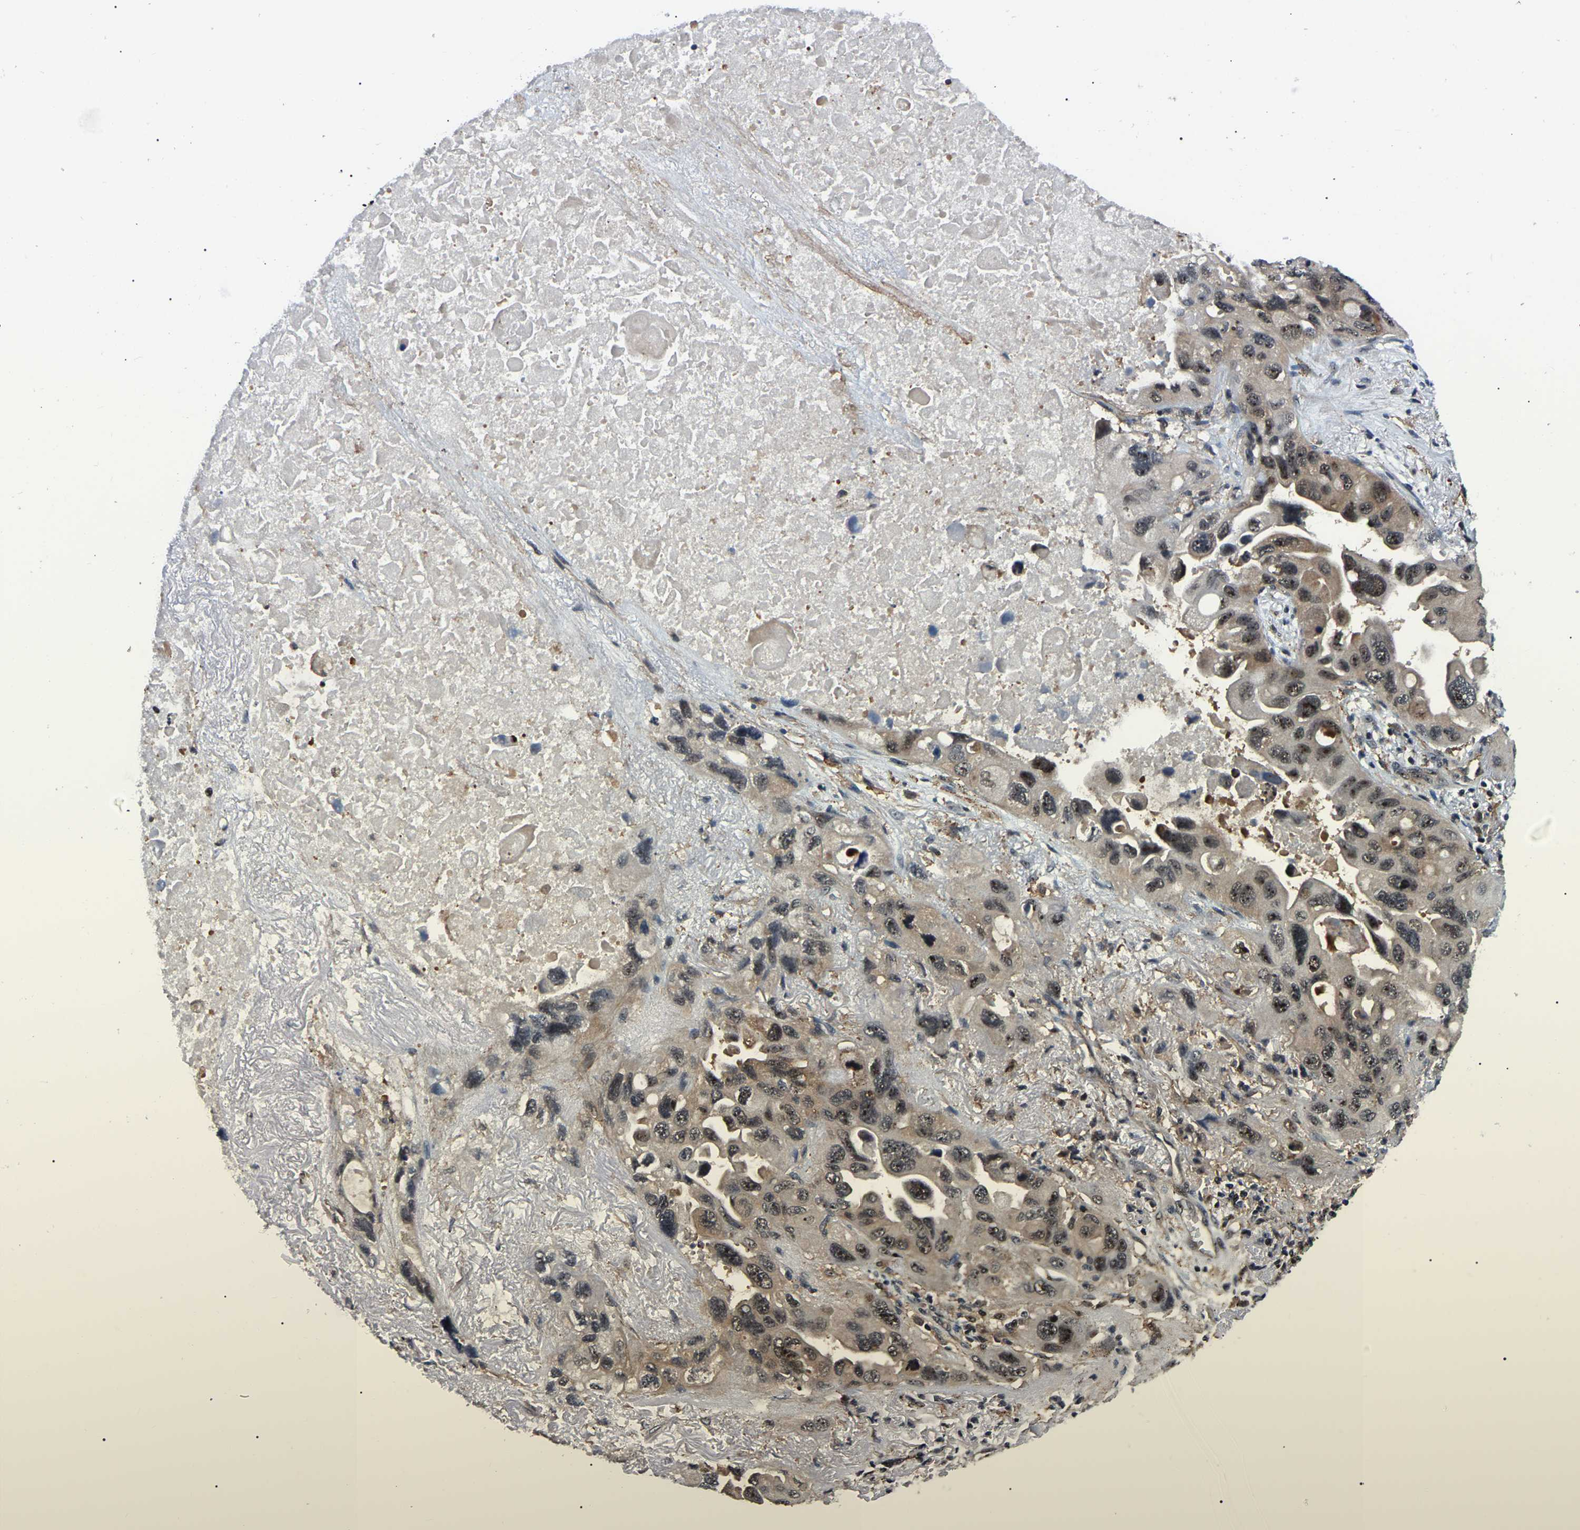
{"staining": {"intensity": "moderate", "quantity": ">75%", "location": "cytoplasmic/membranous,nuclear"}, "tissue": "lung cancer", "cell_type": "Tumor cells", "image_type": "cancer", "snomed": [{"axis": "morphology", "description": "Squamous cell carcinoma, NOS"}, {"axis": "topography", "description": "Lung"}], "caption": "An immunohistochemistry (IHC) image of tumor tissue is shown. Protein staining in brown highlights moderate cytoplasmic/membranous and nuclear positivity in lung cancer (squamous cell carcinoma) within tumor cells.", "gene": "RRP1B", "patient": {"sex": "female", "age": 73}}